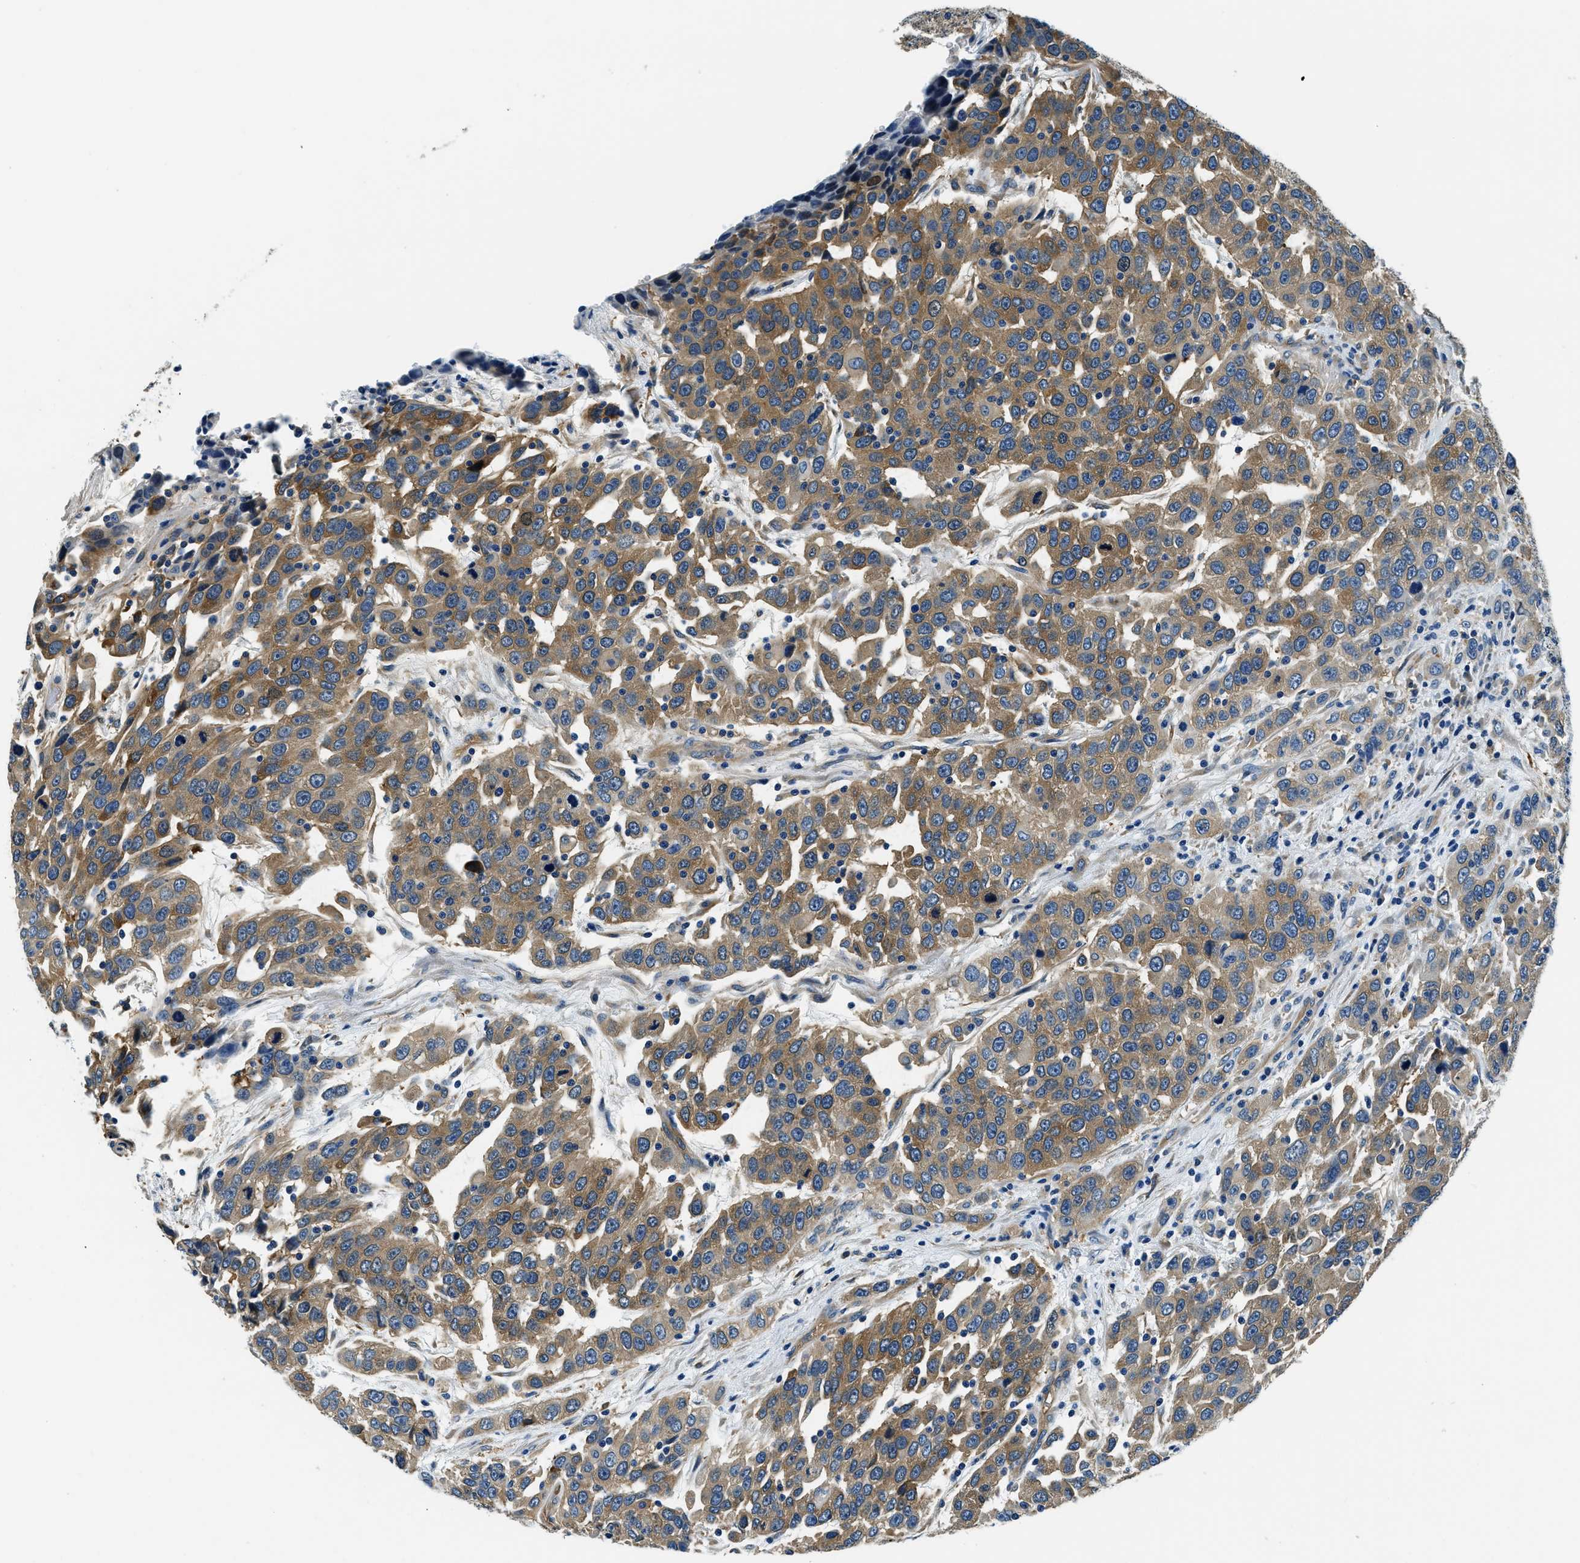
{"staining": {"intensity": "moderate", "quantity": ">75%", "location": "cytoplasmic/membranous"}, "tissue": "urothelial cancer", "cell_type": "Tumor cells", "image_type": "cancer", "snomed": [{"axis": "morphology", "description": "Urothelial carcinoma, High grade"}, {"axis": "topography", "description": "Urinary bladder"}], "caption": "Tumor cells show medium levels of moderate cytoplasmic/membranous positivity in about >75% of cells in urothelial carcinoma (high-grade).", "gene": "TWF1", "patient": {"sex": "female", "age": 80}}